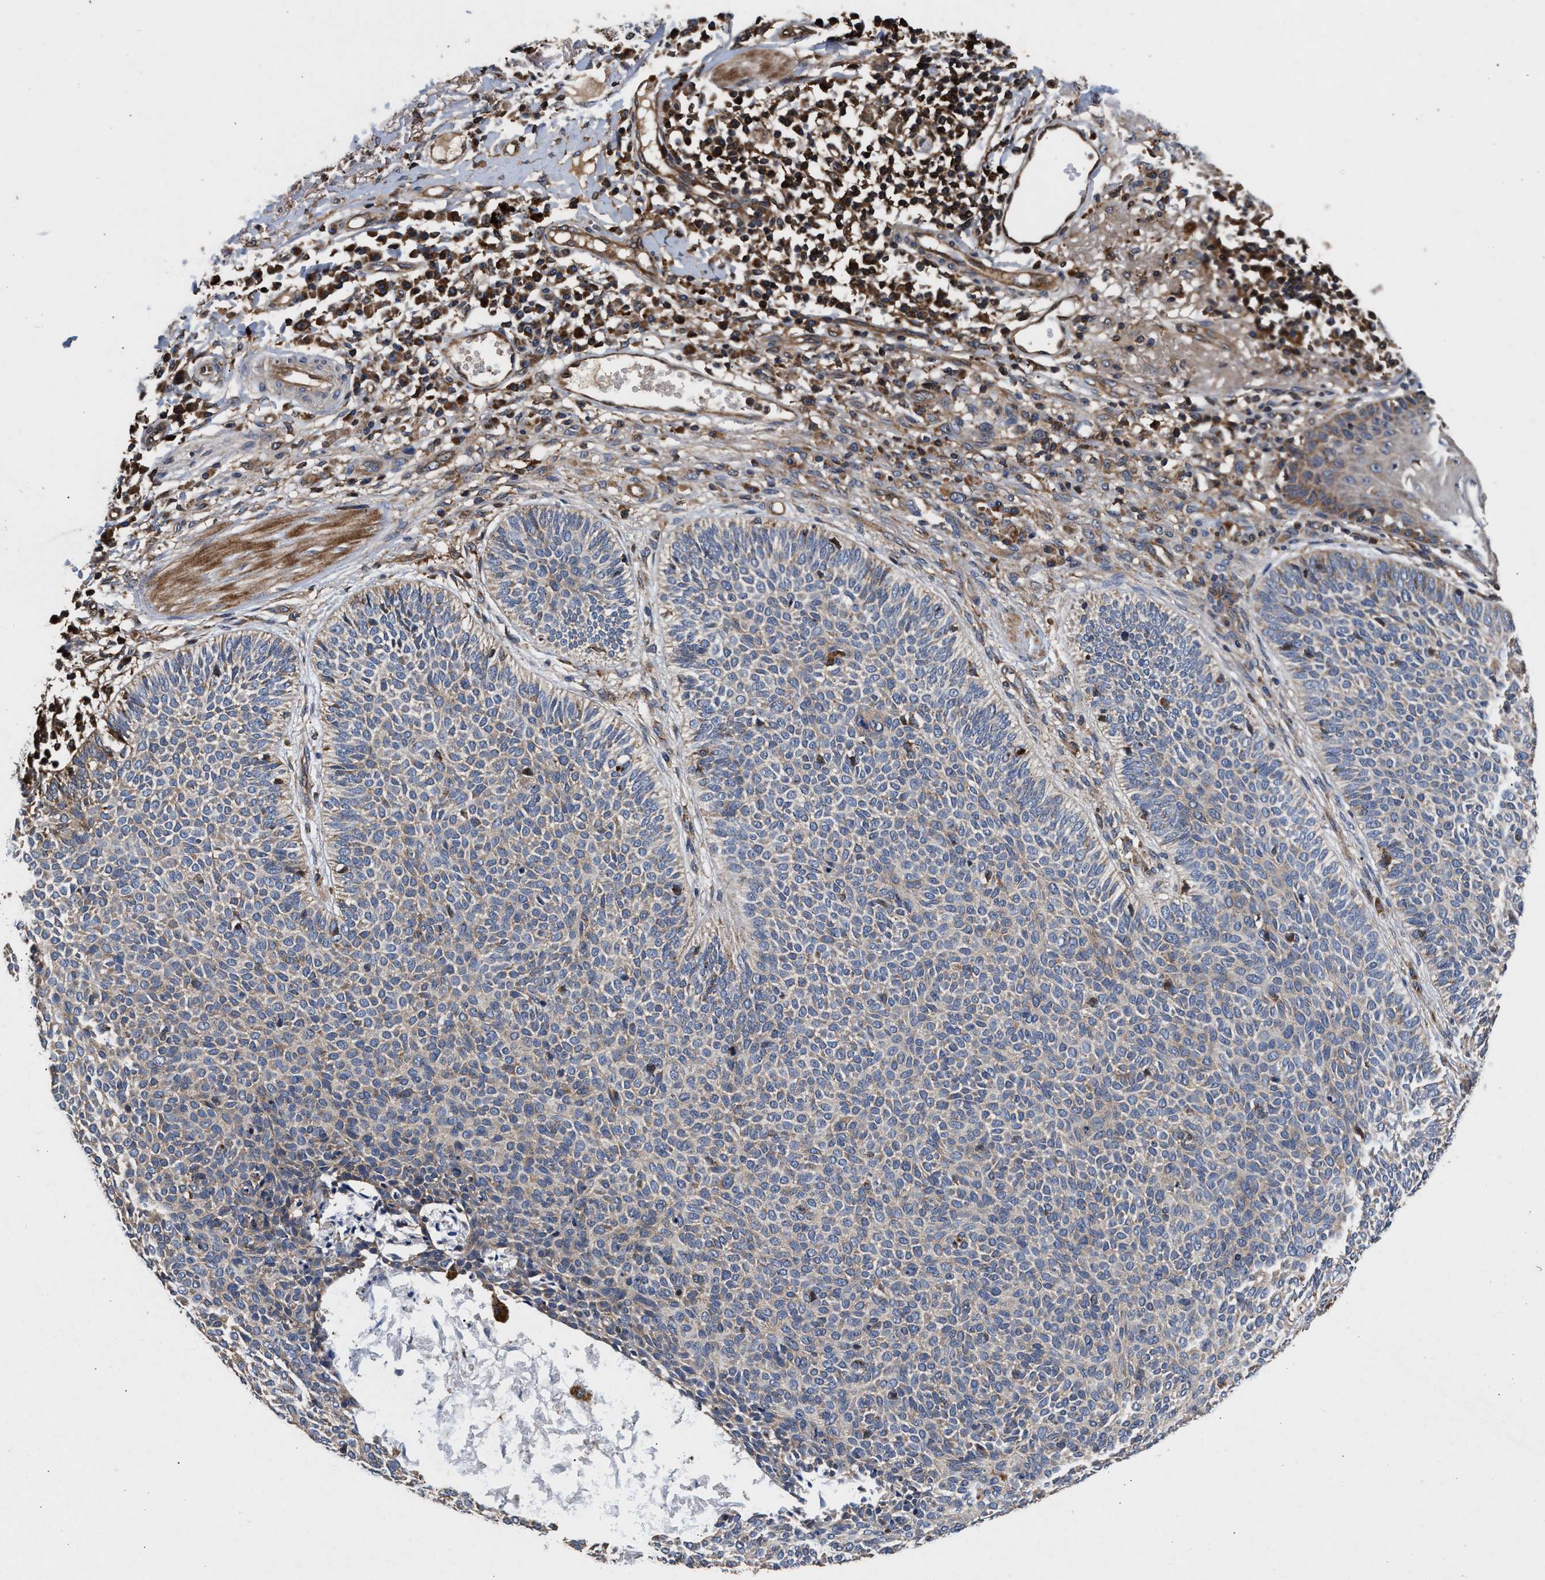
{"staining": {"intensity": "weak", "quantity": "<25%", "location": "cytoplasmic/membranous"}, "tissue": "skin cancer", "cell_type": "Tumor cells", "image_type": "cancer", "snomed": [{"axis": "morphology", "description": "Normal tissue, NOS"}, {"axis": "morphology", "description": "Basal cell carcinoma"}, {"axis": "topography", "description": "Skin"}], "caption": "Tumor cells show no significant protein expression in skin basal cell carcinoma. (DAB immunohistochemistry visualized using brightfield microscopy, high magnification).", "gene": "NFKB2", "patient": {"sex": "male", "age": 52}}